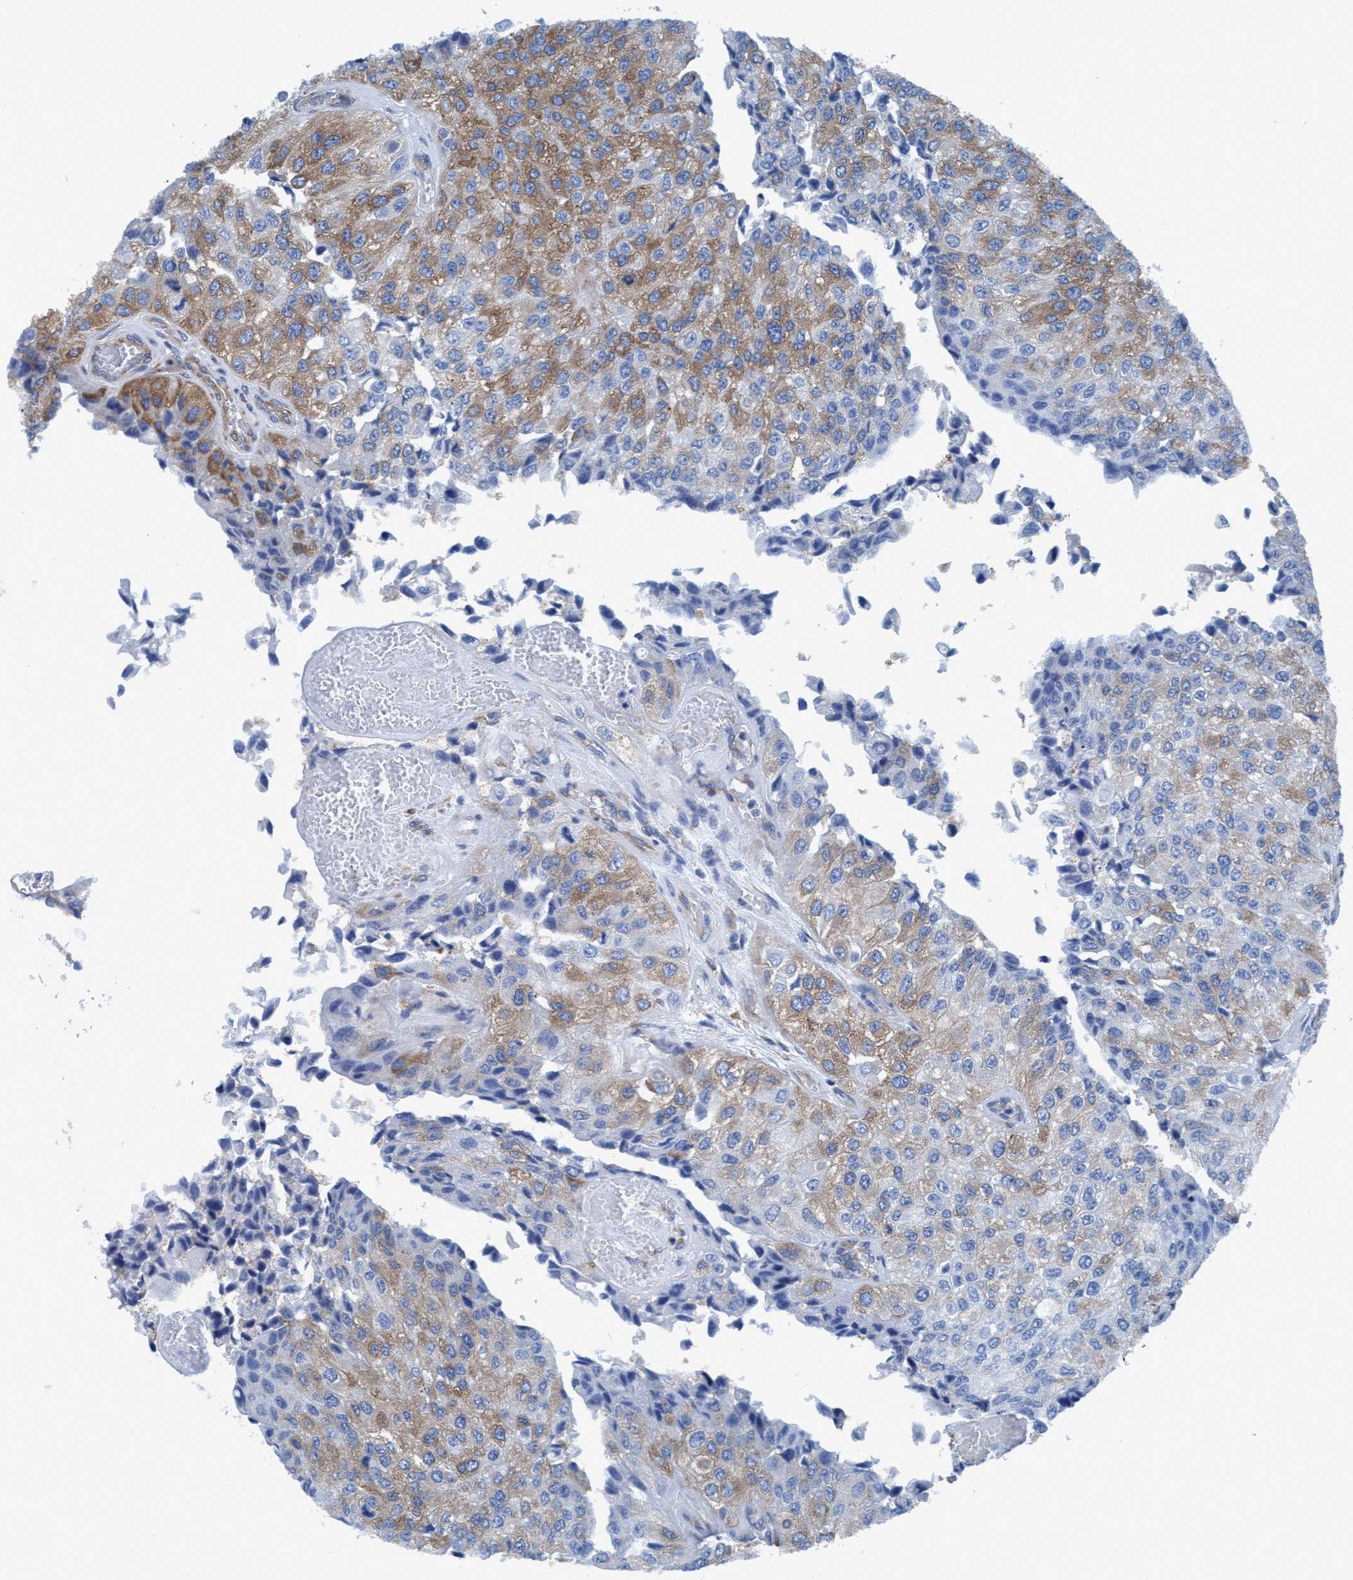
{"staining": {"intensity": "moderate", "quantity": "25%-75%", "location": "cytoplasmic/membranous"}, "tissue": "urothelial cancer", "cell_type": "Tumor cells", "image_type": "cancer", "snomed": [{"axis": "morphology", "description": "Urothelial carcinoma, High grade"}, {"axis": "topography", "description": "Kidney"}, {"axis": "topography", "description": "Urinary bladder"}], "caption": "This is an image of immunohistochemistry (IHC) staining of urothelial cancer, which shows moderate staining in the cytoplasmic/membranous of tumor cells.", "gene": "NMT1", "patient": {"sex": "male", "age": 77}}